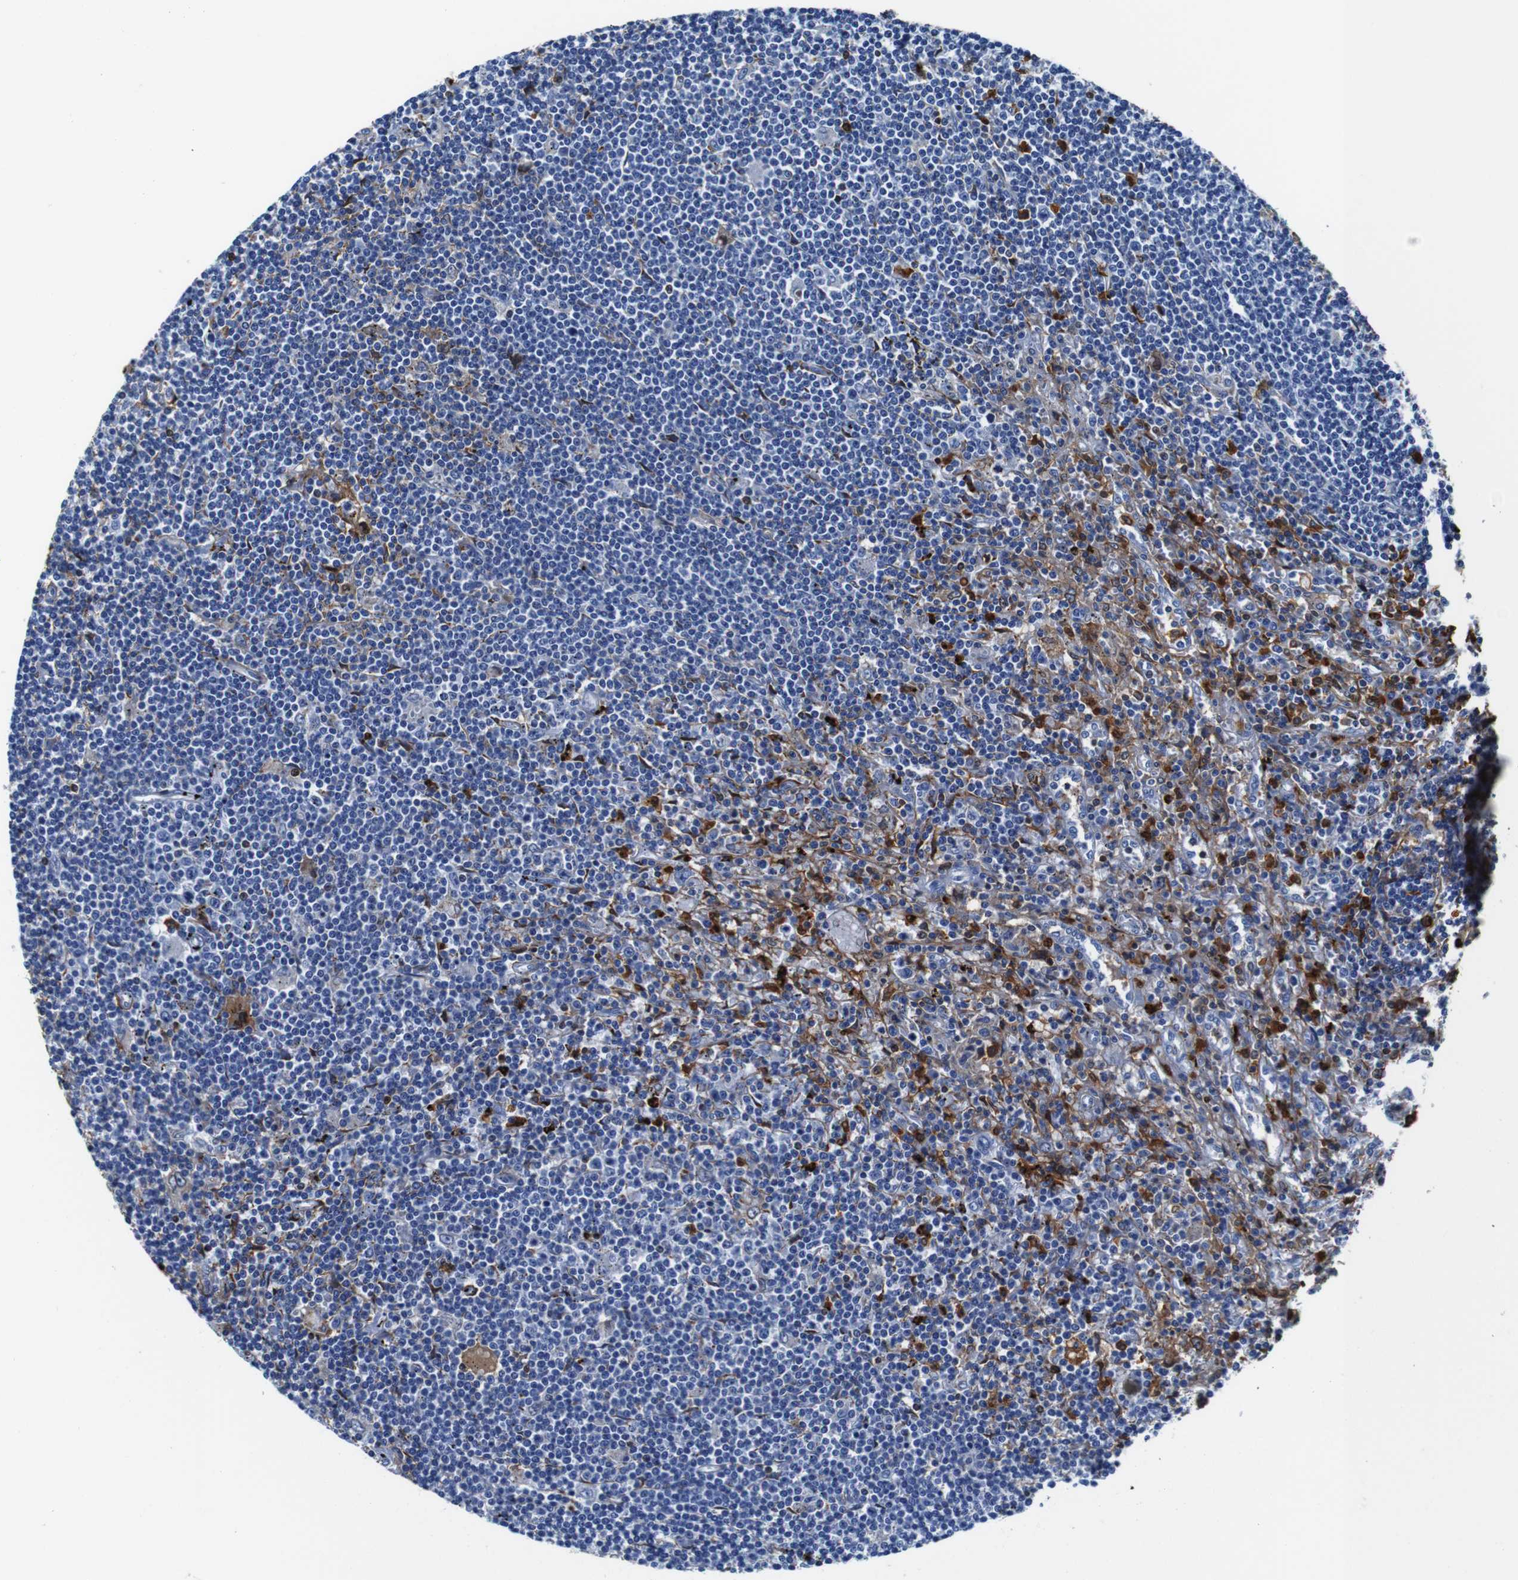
{"staining": {"intensity": "negative", "quantity": "none", "location": "none"}, "tissue": "lymphoma", "cell_type": "Tumor cells", "image_type": "cancer", "snomed": [{"axis": "morphology", "description": "Malignant lymphoma, non-Hodgkin's type, Low grade"}, {"axis": "topography", "description": "Spleen"}], "caption": "A micrograph of lymphoma stained for a protein displays no brown staining in tumor cells.", "gene": "ANXA1", "patient": {"sex": "male", "age": 76}}